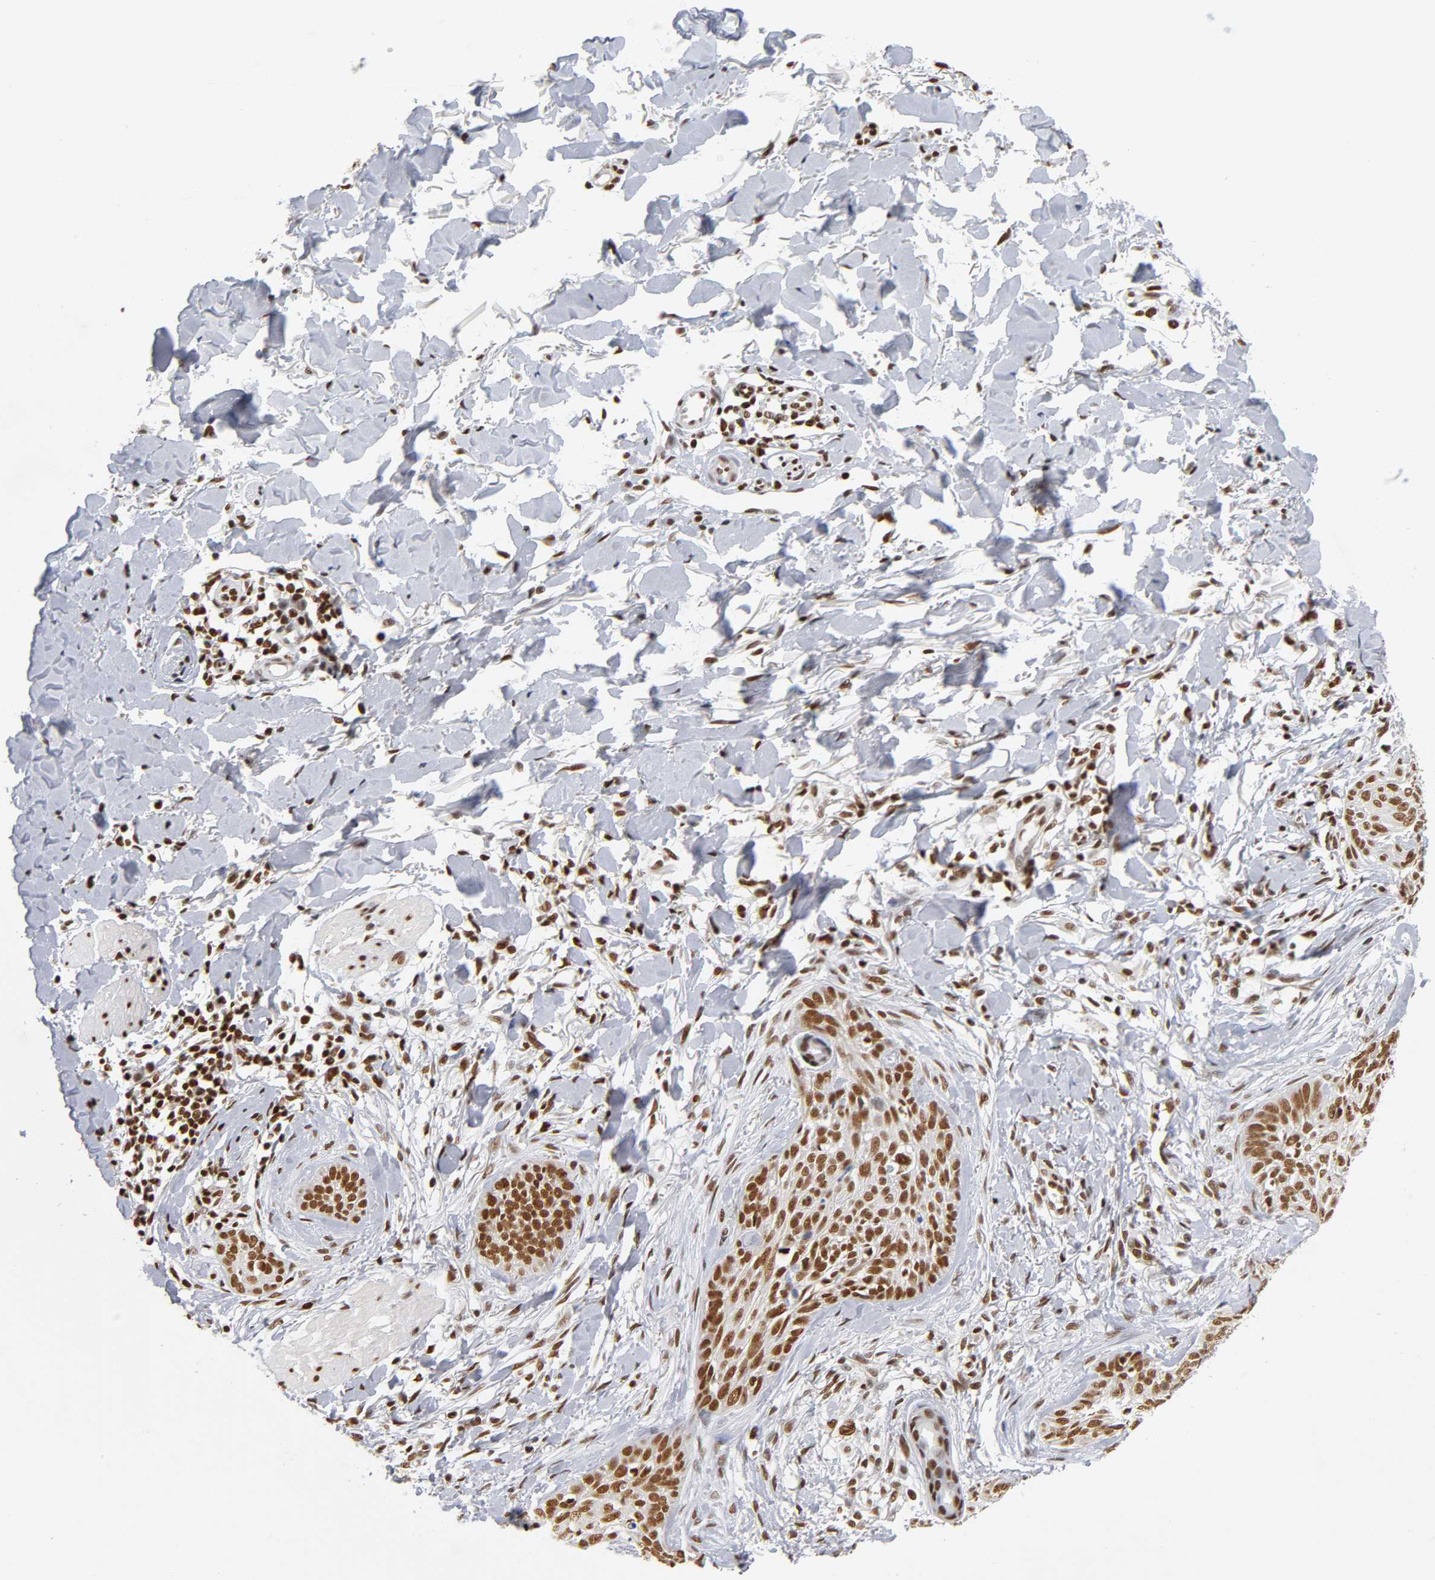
{"staining": {"intensity": "strong", "quantity": ">75%", "location": "nuclear"}, "tissue": "skin cancer", "cell_type": "Tumor cells", "image_type": "cancer", "snomed": [{"axis": "morphology", "description": "Normal tissue, NOS"}, {"axis": "morphology", "description": "Basal cell carcinoma"}, {"axis": "topography", "description": "Skin"}], "caption": "A photomicrograph of human skin cancer (basal cell carcinoma) stained for a protein reveals strong nuclear brown staining in tumor cells.", "gene": "ILKAP", "patient": {"sex": "male", "age": 71}}